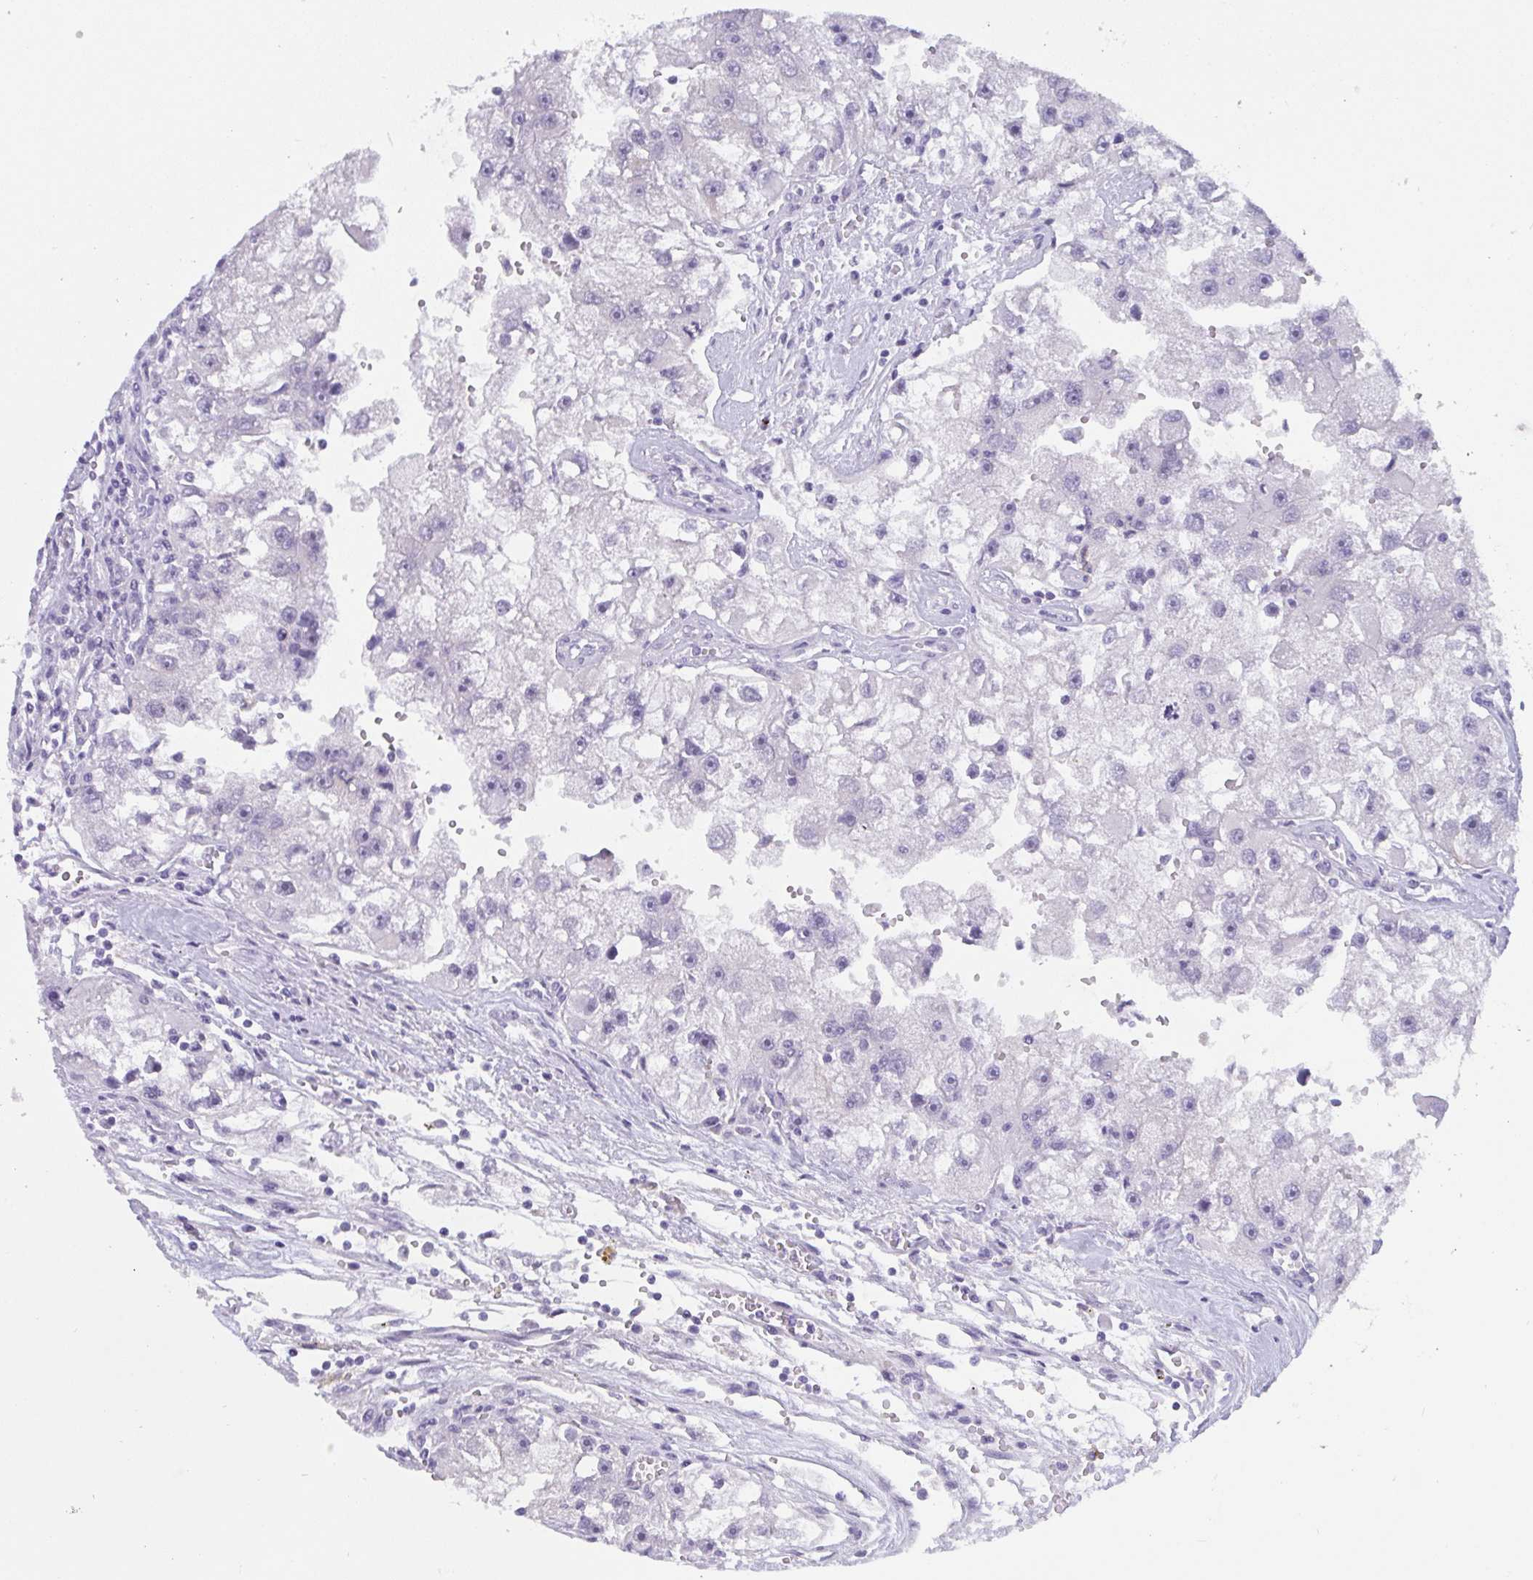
{"staining": {"intensity": "negative", "quantity": "none", "location": "none"}, "tissue": "renal cancer", "cell_type": "Tumor cells", "image_type": "cancer", "snomed": [{"axis": "morphology", "description": "Adenocarcinoma, NOS"}, {"axis": "topography", "description": "Kidney"}], "caption": "Renal adenocarcinoma was stained to show a protein in brown. There is no significant expression in tumor cells. Nuclei are stained in blue.", "gene": "CDK13", "patient": {"sex": "male", "age": 63}}